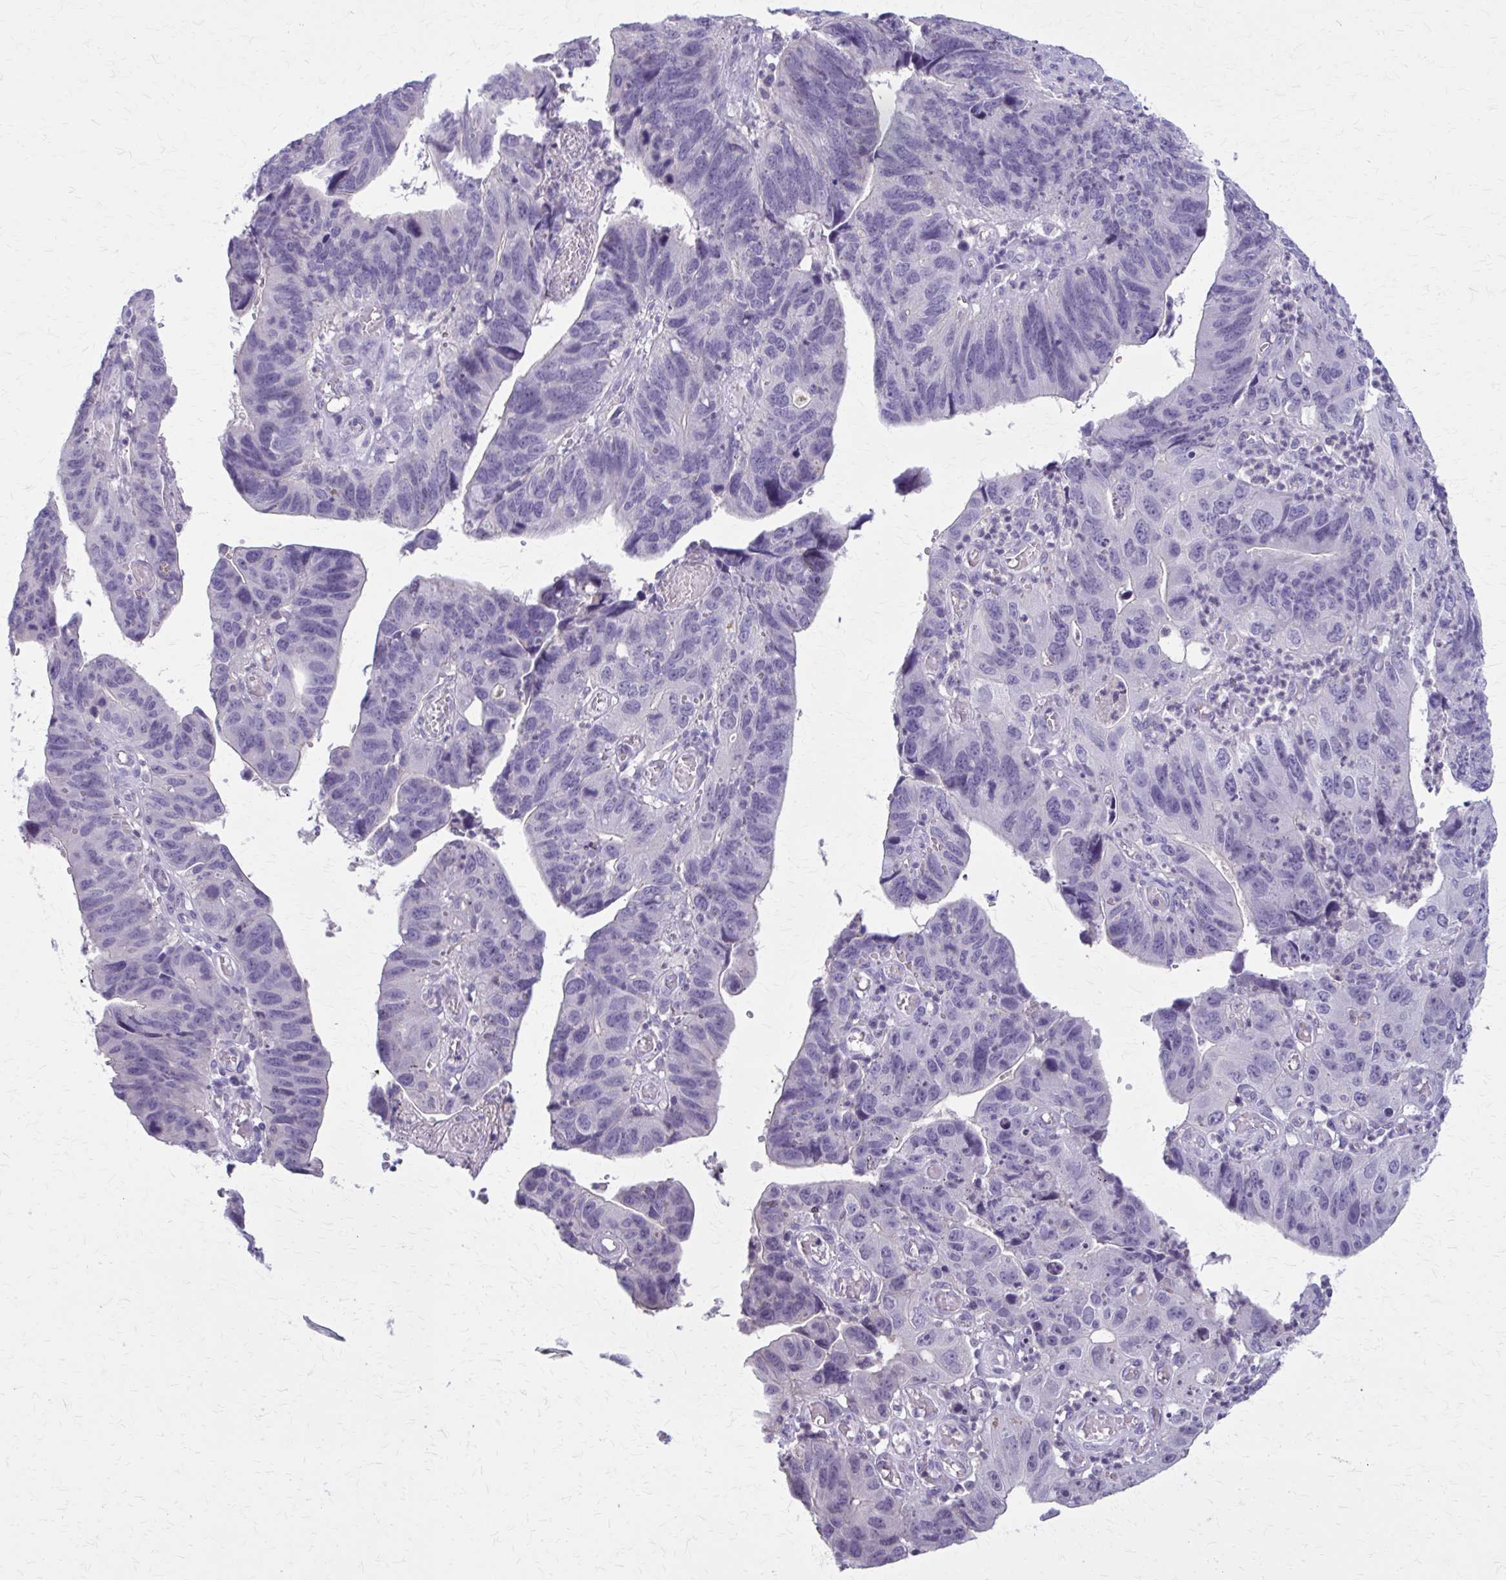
{"staining": {"intensity": "negative", "quantity": "none", "location": "none"}, "tissue": "stomach cancer", "cell_type": "Tumor cells", "image_type": "cancer", "snomed": [{"axis": "morphology", "description": "Adenocarcinoma, NOS"}, {"axis": "topography", "description": "Stomach"}], "caption": "Human stomach adenocarcinoma stained for a protein using immunohistochemistry (IHC) exhibits no expression in tumor cells.", "gene": "OR4A47", "patient": {"sex": "male", "age": 59}}